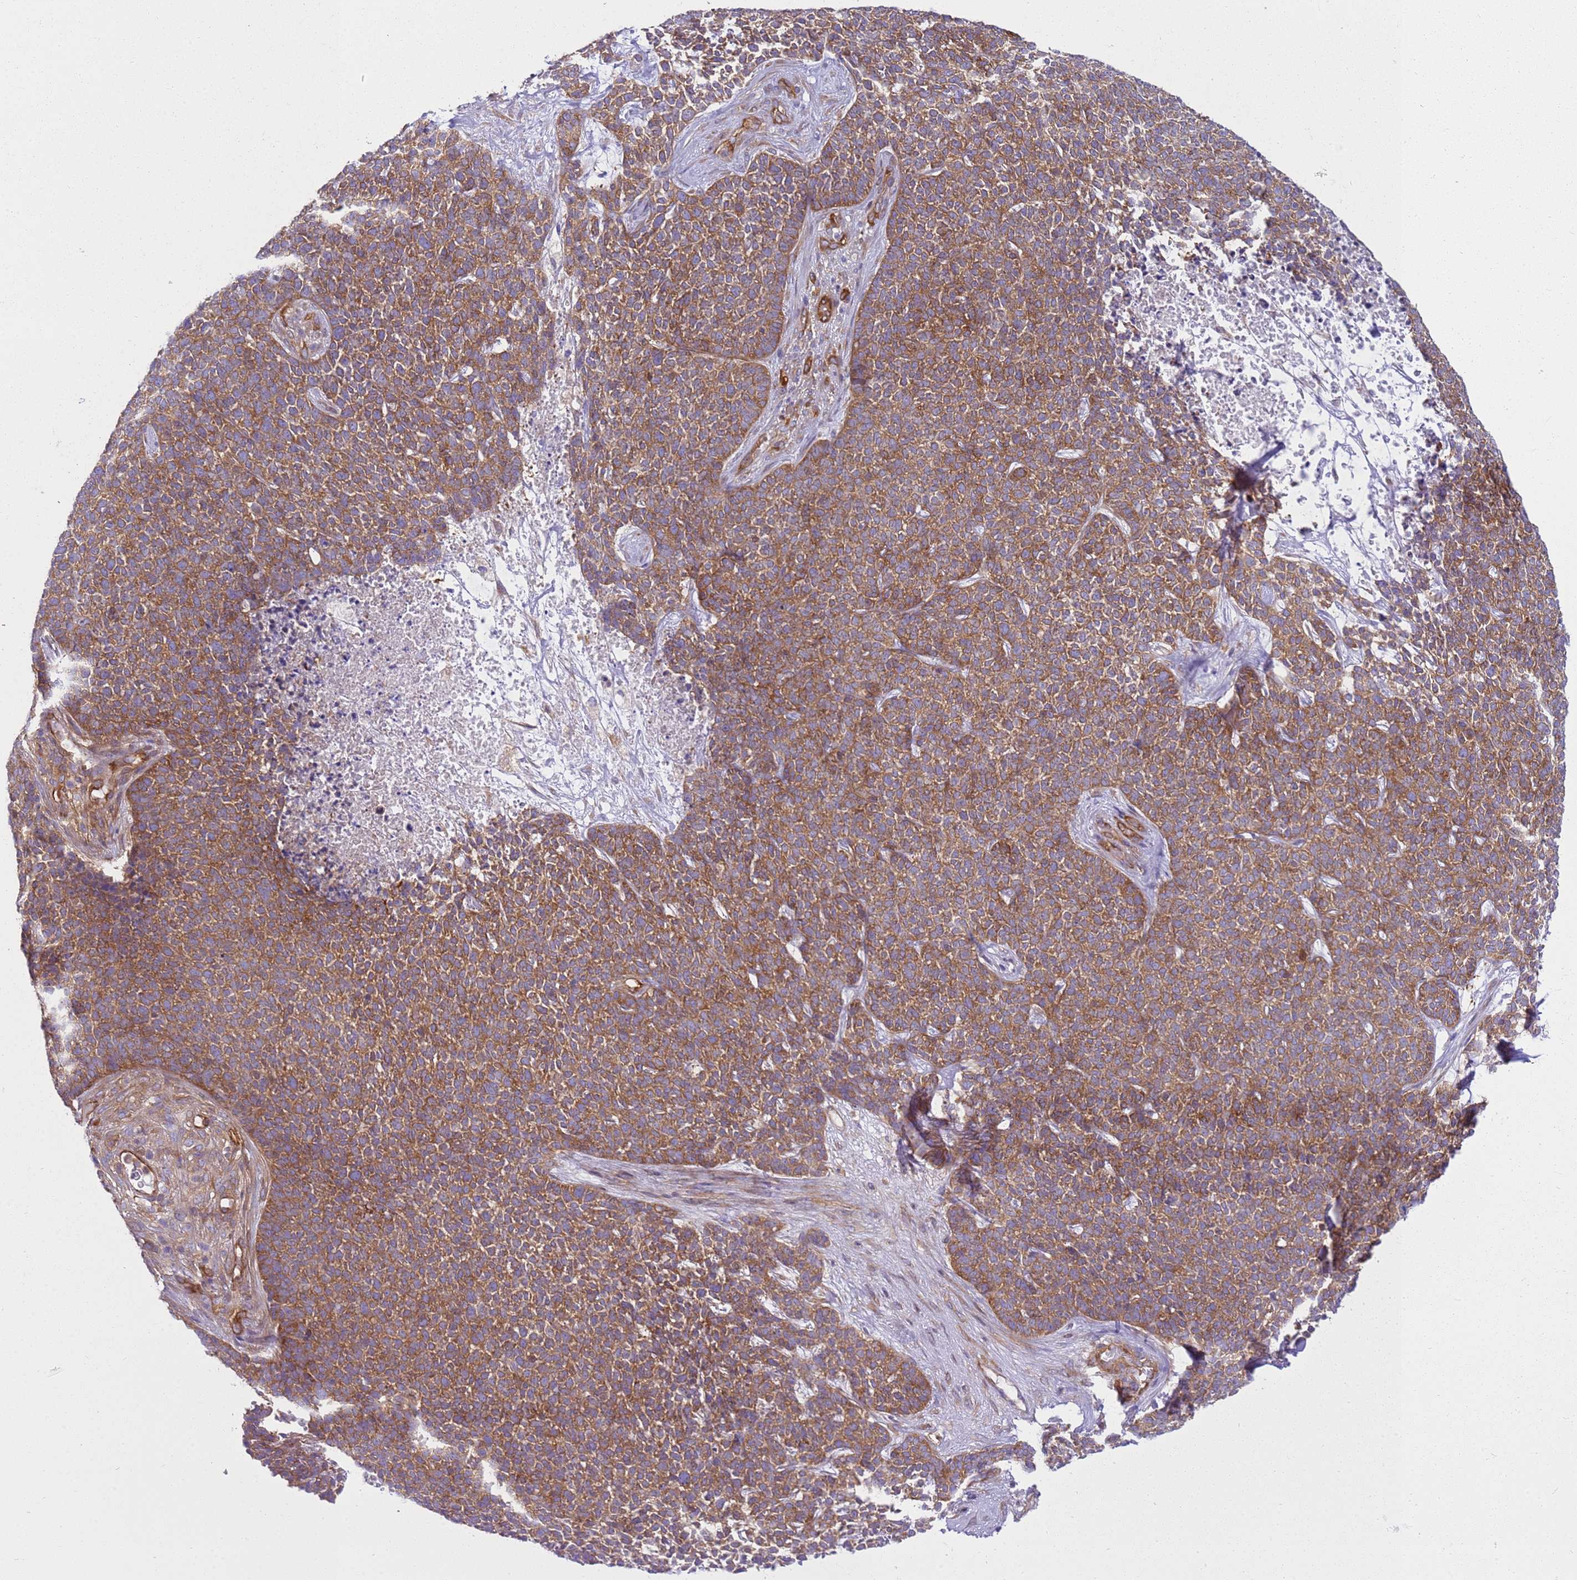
{"staining": {"intensity": "moderate", "quantity": ">75%", "location": "cytoplasmic/membranous"}, "tissue": "skin cancer", "cell_type": "Tumor cells", "image_type": "cancer", "snomed": [{"axis": "morphology", "description": "Basal cell carcinoma"}, {"axis": "topography", "description": "Skin"}], "caption": "A micrograph showing moderate cytoplasmic/membranous positivity in approximately >75% of tumor cells in skin cancer (basal cell carcinoma), as visualized by brown immunohistochemical staining.", "gene": "SNX21", "patient": {"sex": "female", "age": 84}}